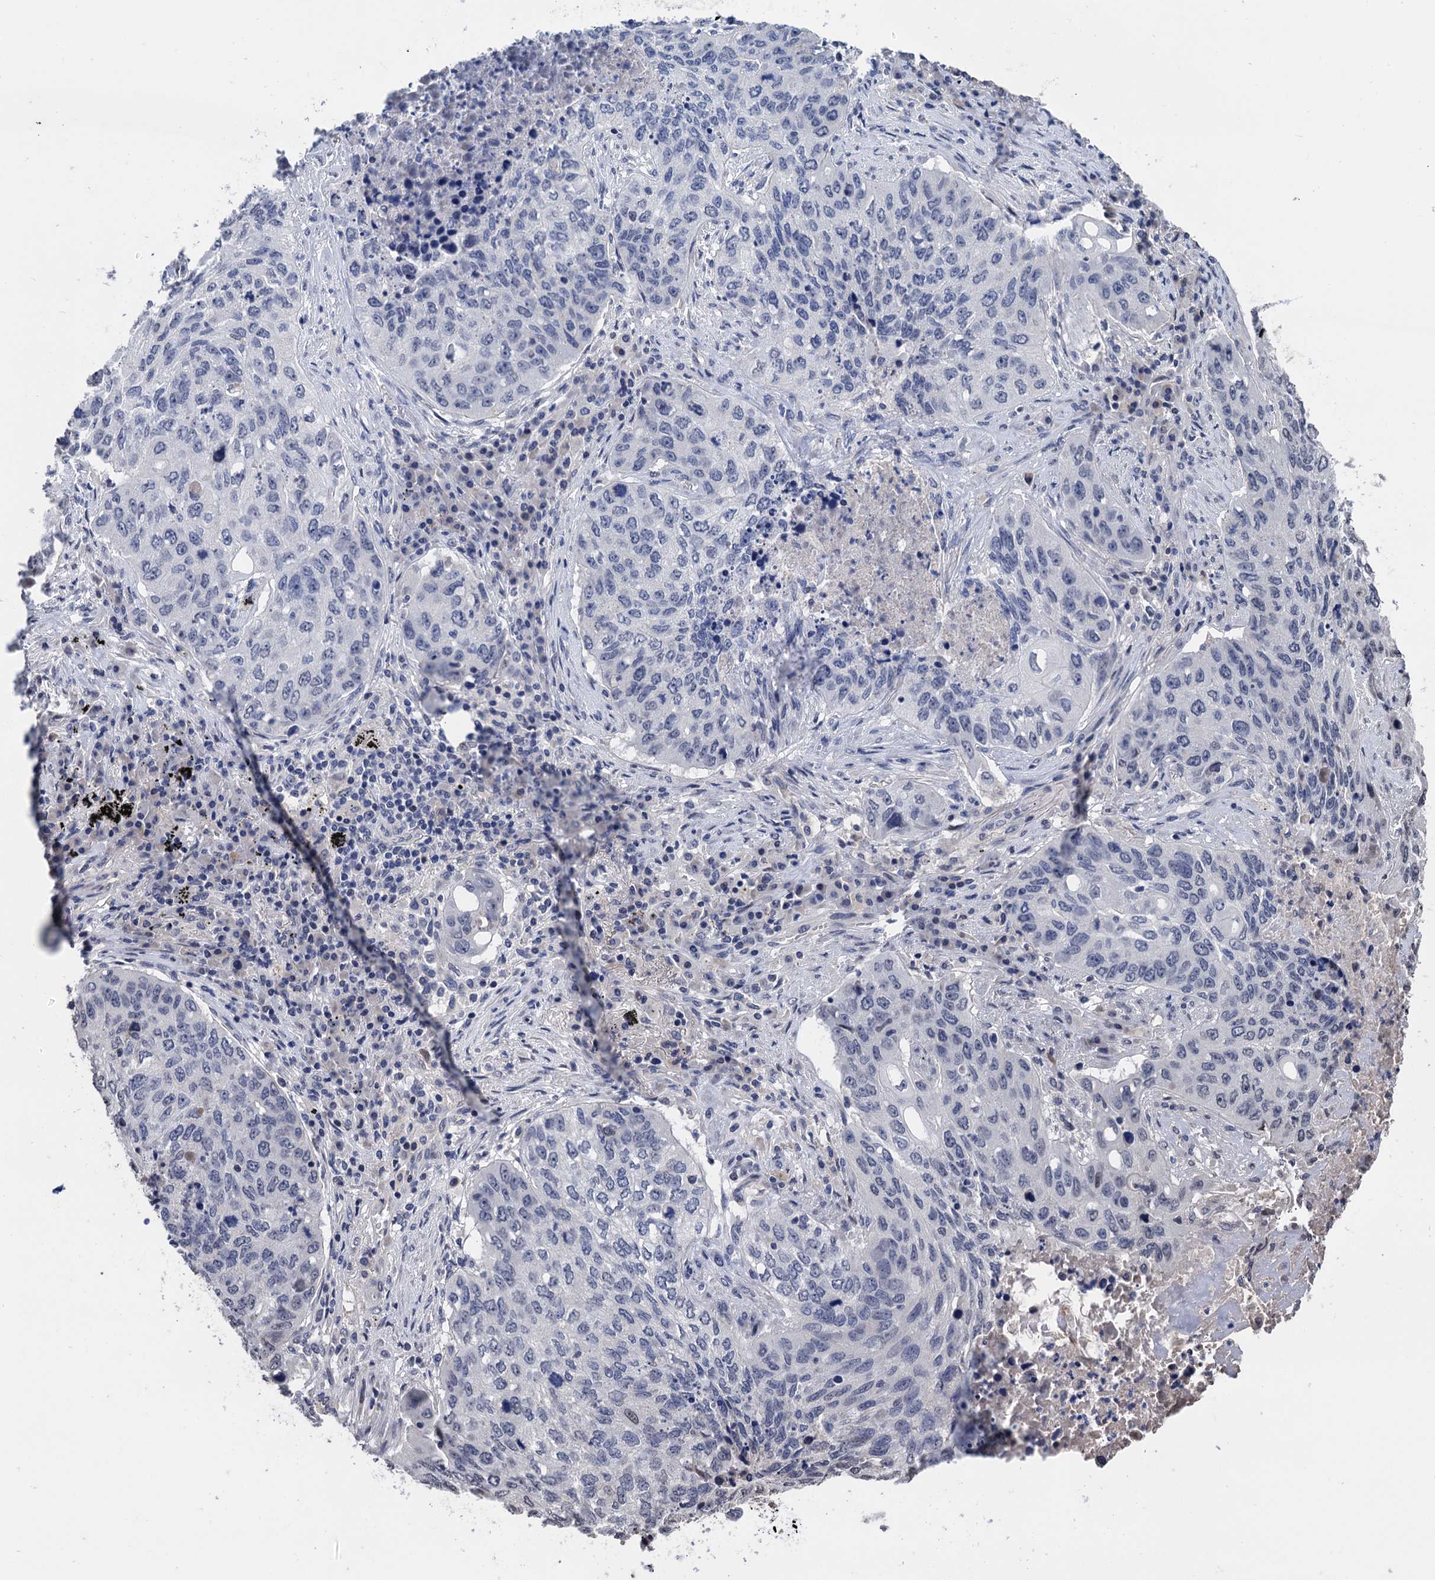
{"staining": {"intensity": "negative", "quantity": "none", "location": "none"}, "tissue": "lung cancer", "cell_type": "Tumor cells", "image_type": "cancer", "snomed": [{"axis": "morphology", "description": "Squamous cell carcinoma, NOS"}, {"axis": "topography", "description": "Lung"}], "caption": "Human lung cancer (squamous cell carcinoma) stained for a protein using immunohistochemistry (IHC) demonstrates no expression in tumor cells.", "gene": "ART5", "patient": {"sex": "female", "age": 63}}